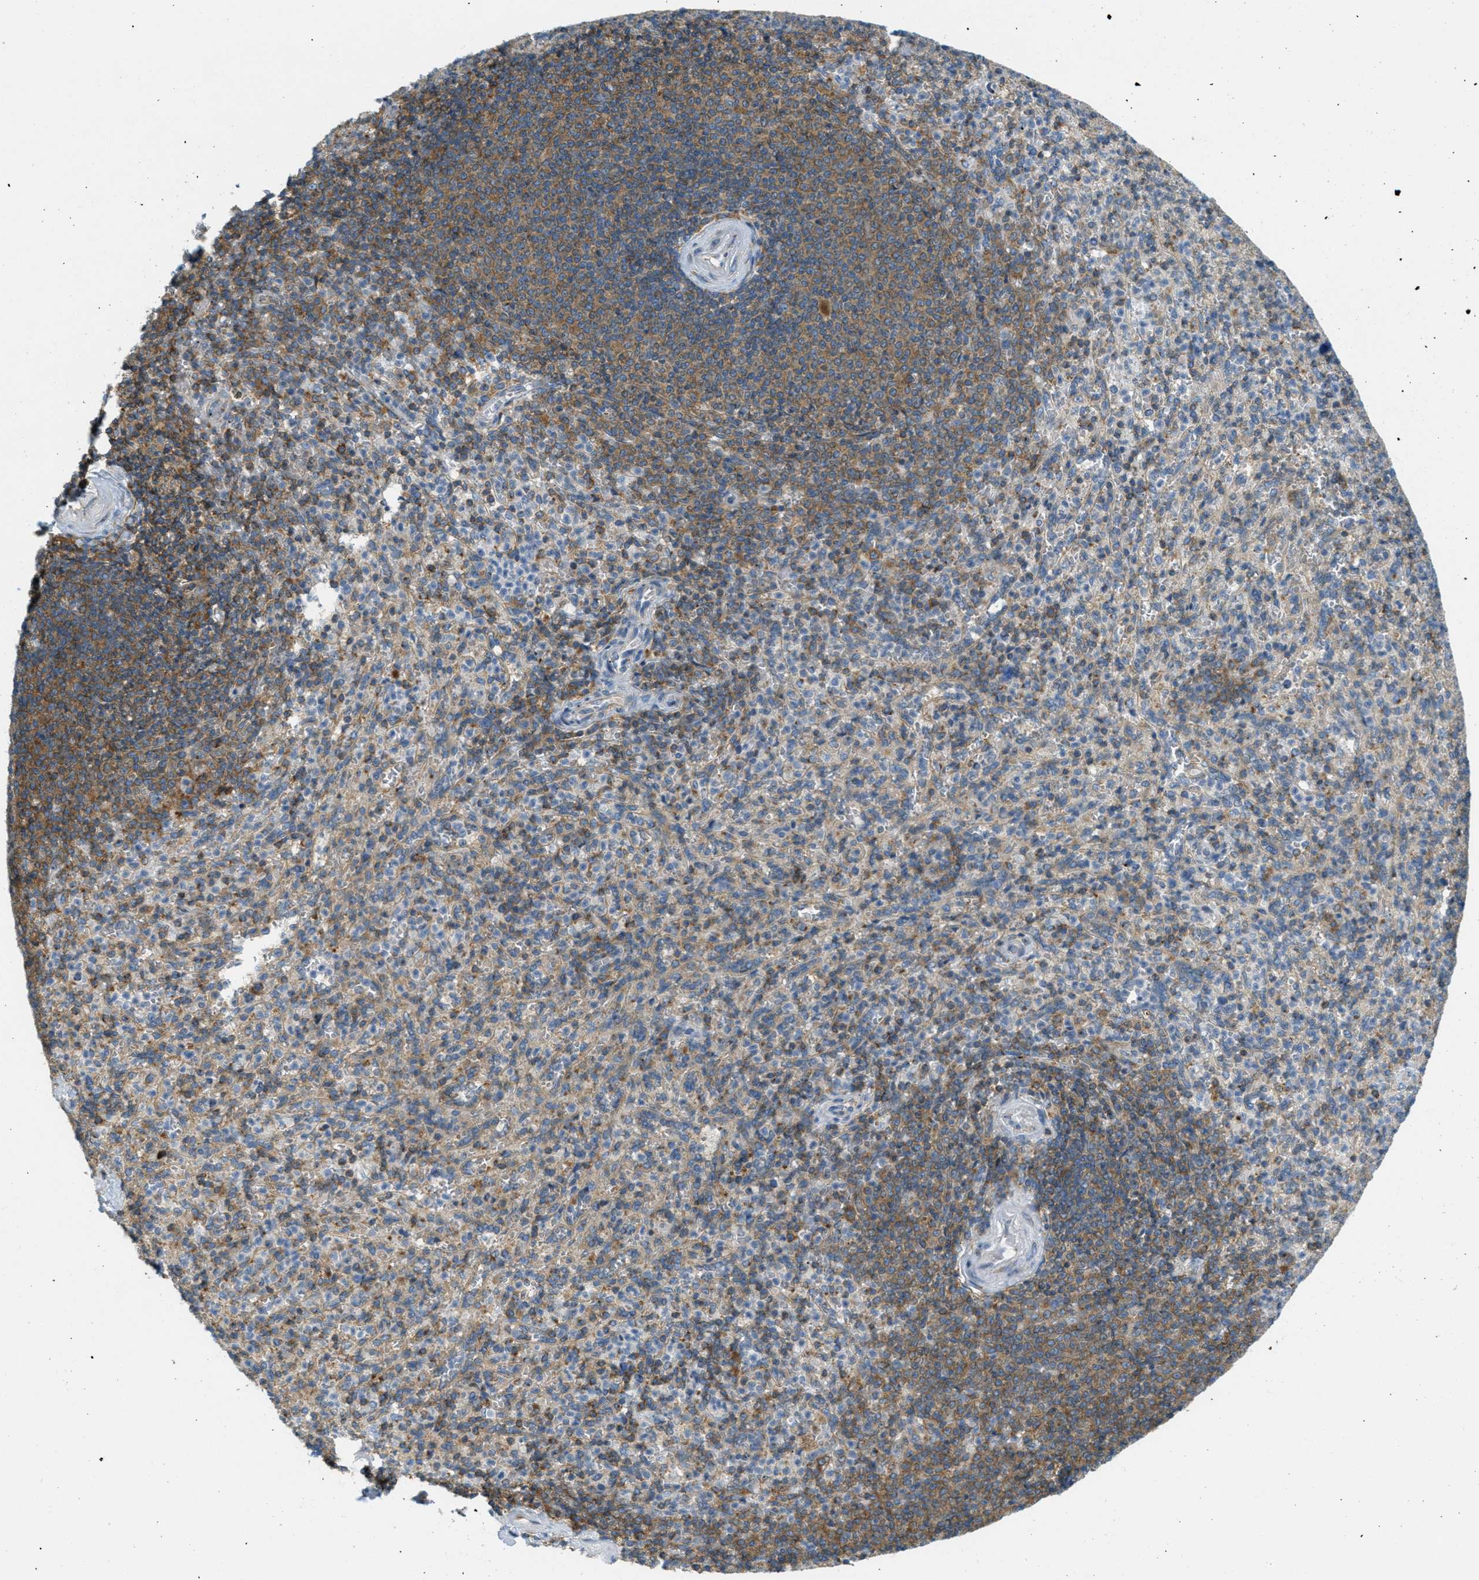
{"staining": {"intensity": "moderate", "quantity": "25%-75%", "location": "cytoplasmic/membranous"}, "tissue": "spleen", "cell_type": "Cells in red pulp", "image_type": "normal", "snomed": [{"axis": "morphology", "description": "Normal tissue, NOS"}, {"axis": "topography", "description": "Spleen"}], "caption": "This is a photomicrograph of immunohistochemistry staining of normal spleen, which shows moderate expression in the cytoplasmic/membranous of cells in red pulp.", "gene": "ABCF1", "patient": {"sex": "male", "age": 36}}